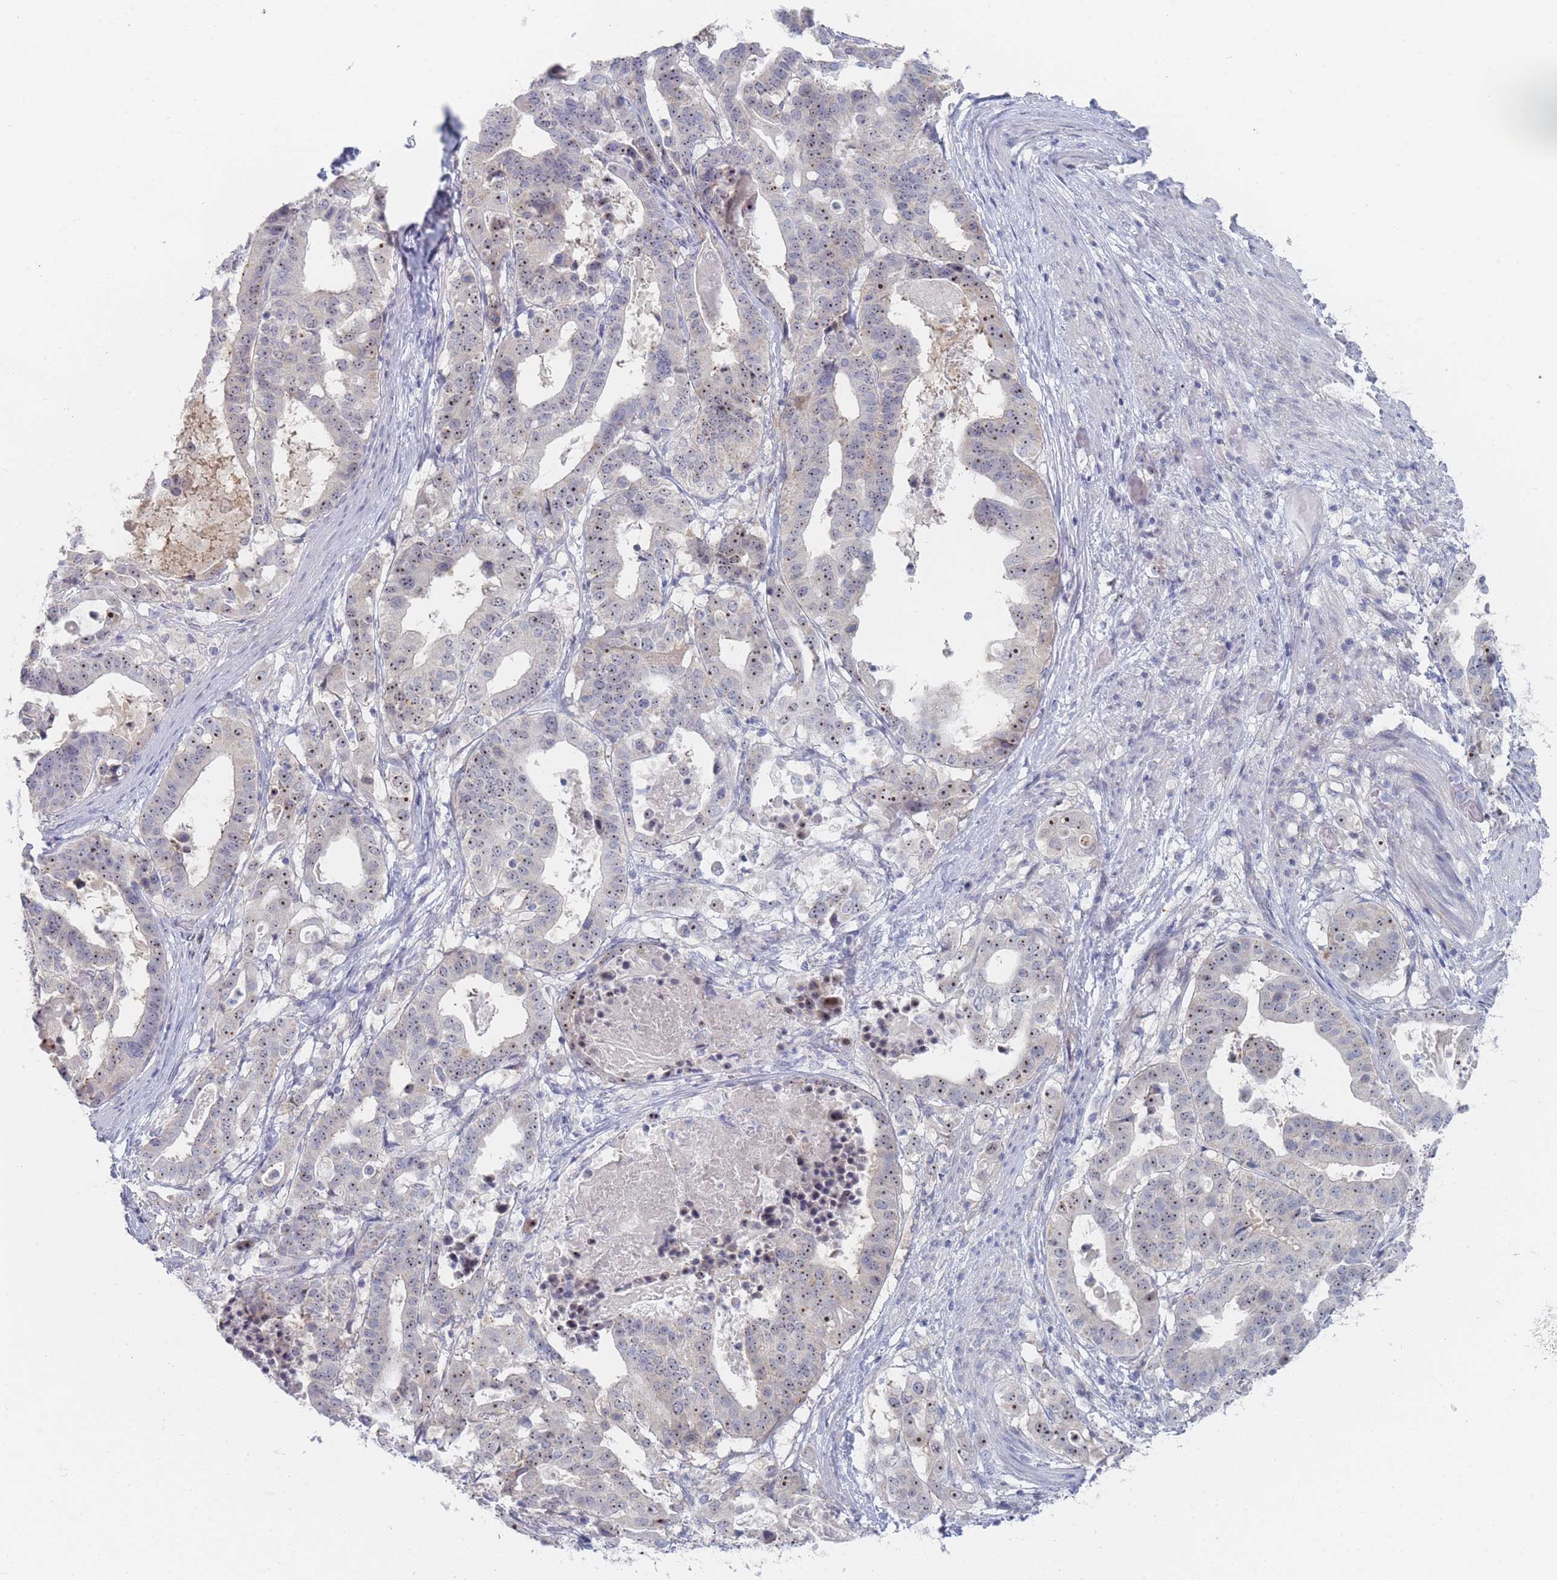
{"staining": {"intensity": "moderate", "quantity": "25%-75%", "location": "nuclear"}, "tissue": "stomach cancer", "cell_type": "Tumor cells", "image_type": "cancer", "snomed": [{"axis": "morphology", "description": "Adenocarcinoma, NOS"}, {"axis": "topography", "description": "Stomach"}], "caption": "Immunohistochemical staining of human stomach adenocarcinoma shows medium levels of moderate nuclear staining in approximately 25%-75% of tumor cells.", "gene": "RNF8", "patient": {"sex": "male", "age": 48}}